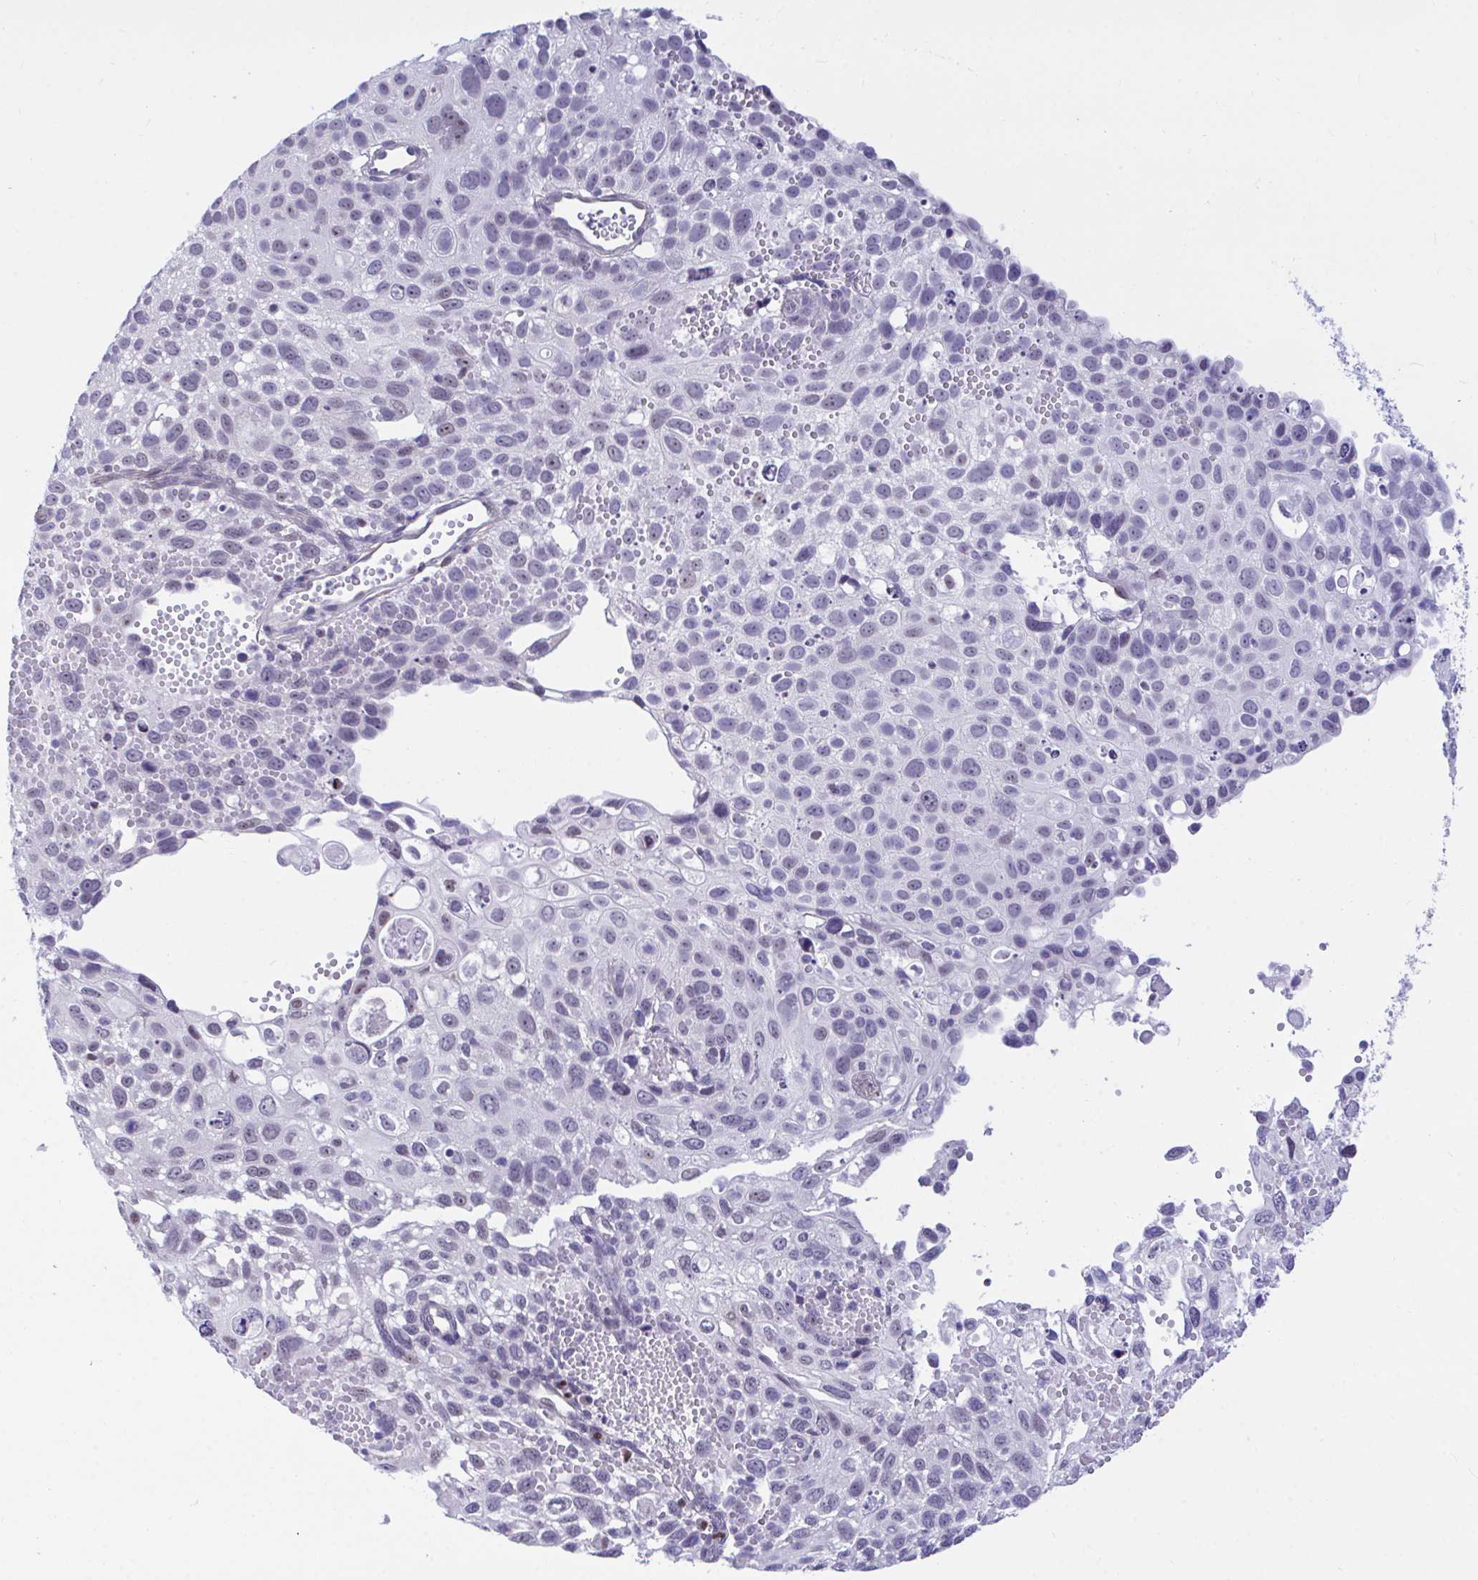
{"staining": {"intensity": "negative", "quantity": "none", "location": "none"}, "tissue": "cervical cancer", "cell_type": "Tumor cells", "image_type": "cancer", "snomed": [{"axis": "morphology", "description": "Squamous cell carcinoma, NOS"}, {"axis": "topography", "description": "Cervix"}], "caption": "The image reveals no staining of tumor cells in cervical cancer (squamous cell carcinoma).", "gene": "SLC25A51", "patient": {"sex": "female", "age": 70}}